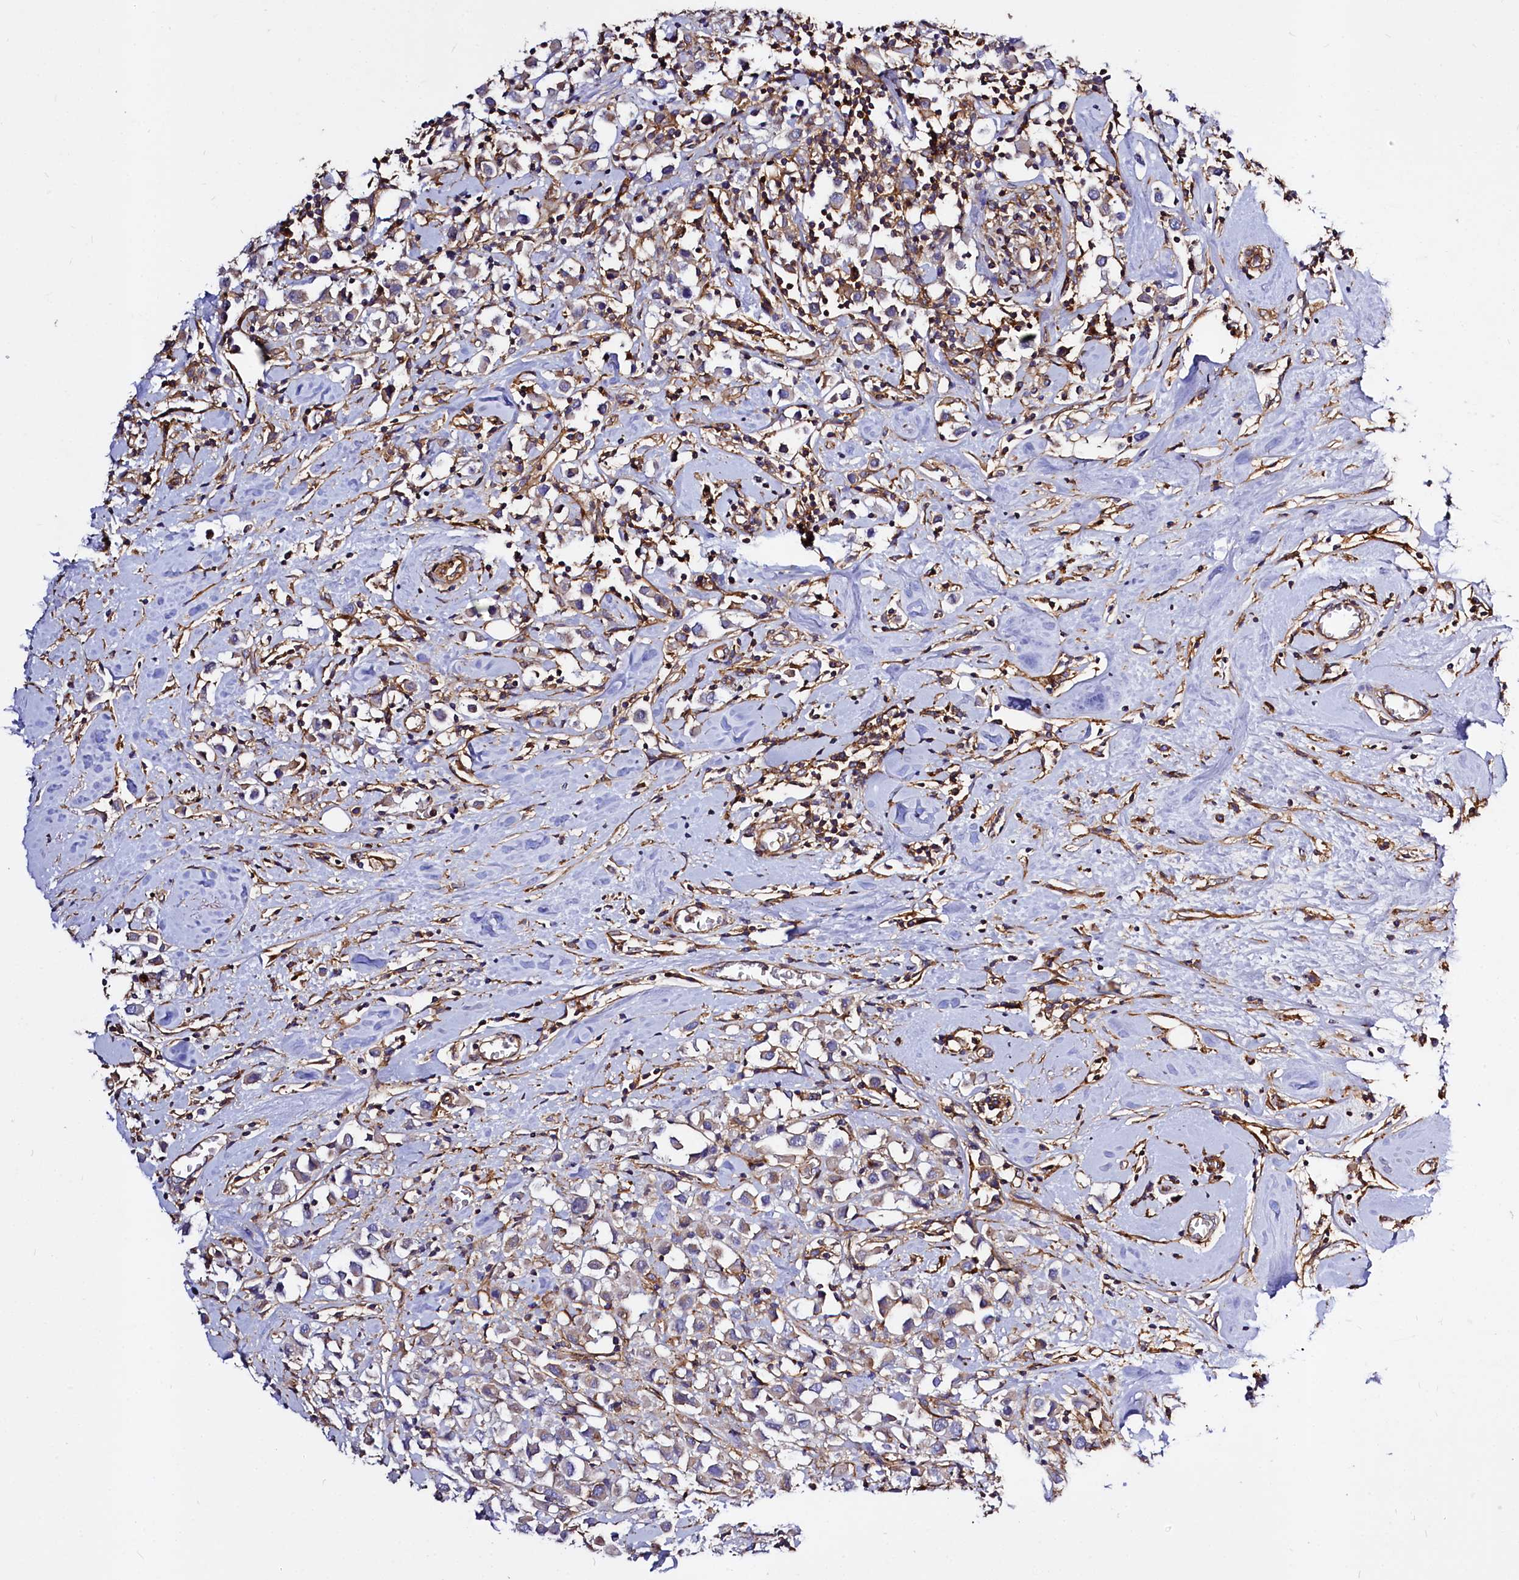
{"staining": {"intensity": "weak", "quantity": "<25%", "location": "cytoplasmic/membranous"}, "tissue": "breast cancer", "cell_type": "Tumor cells", "image_type": "cancer", "snomed": [{"axis": "morphology", "description": "Duct carcinoma"}, {"axis": "topography", "description": "Breast"}], "caption": "Human breast cancer stained for a protein using IHC reveals no positivity in tumor cells.", "gene": "ANO6", "patient": {"sex": "female", "age": 61}}